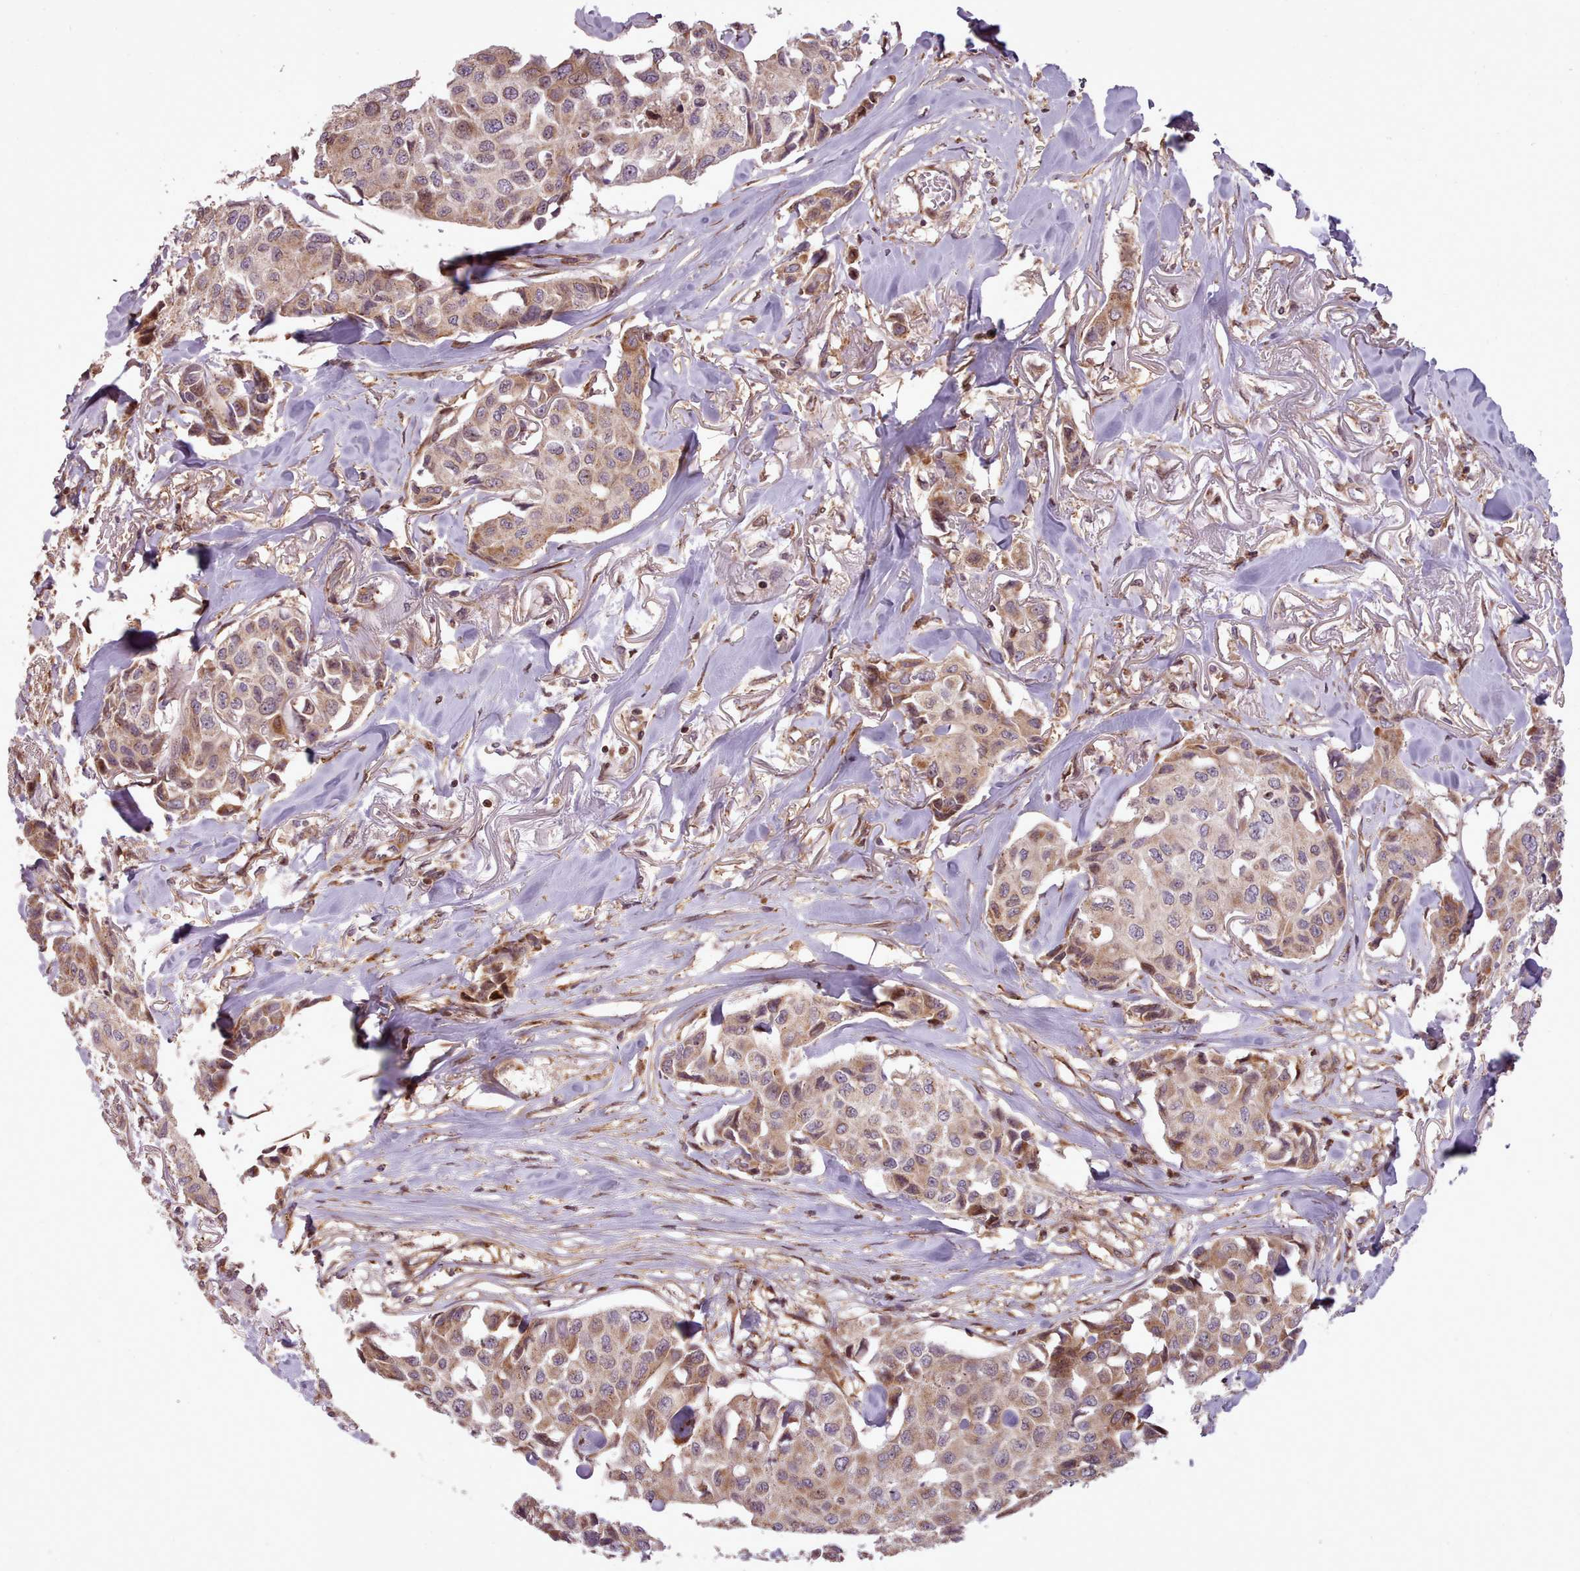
{"staining": {"intensity": "moderate", "quantity": "25%-75%", "location": "cytoplasmic/membranous"}, "tissue": "breast cancer", "cell_type": "Tumor cells", "image_type": "cancer", "snomed": [{"axis": "morphology", "description": "Duct carcinoma"}, {"axis": "topography", "description": "Breast"}], "caption": "Immunohistochemistry (IHC) micrograph of neoplastic tissue: breast cancer (intraductal carcinoma) stained using IHC reveals medium levels of moderate protein expression localized specifically in the cytoplasmic/membranous of tumor cells, appearing as a cytoplasmic/membranous brown color.", "gene": "NLRP7", "patient": {"sex": "female", "age": 80}}